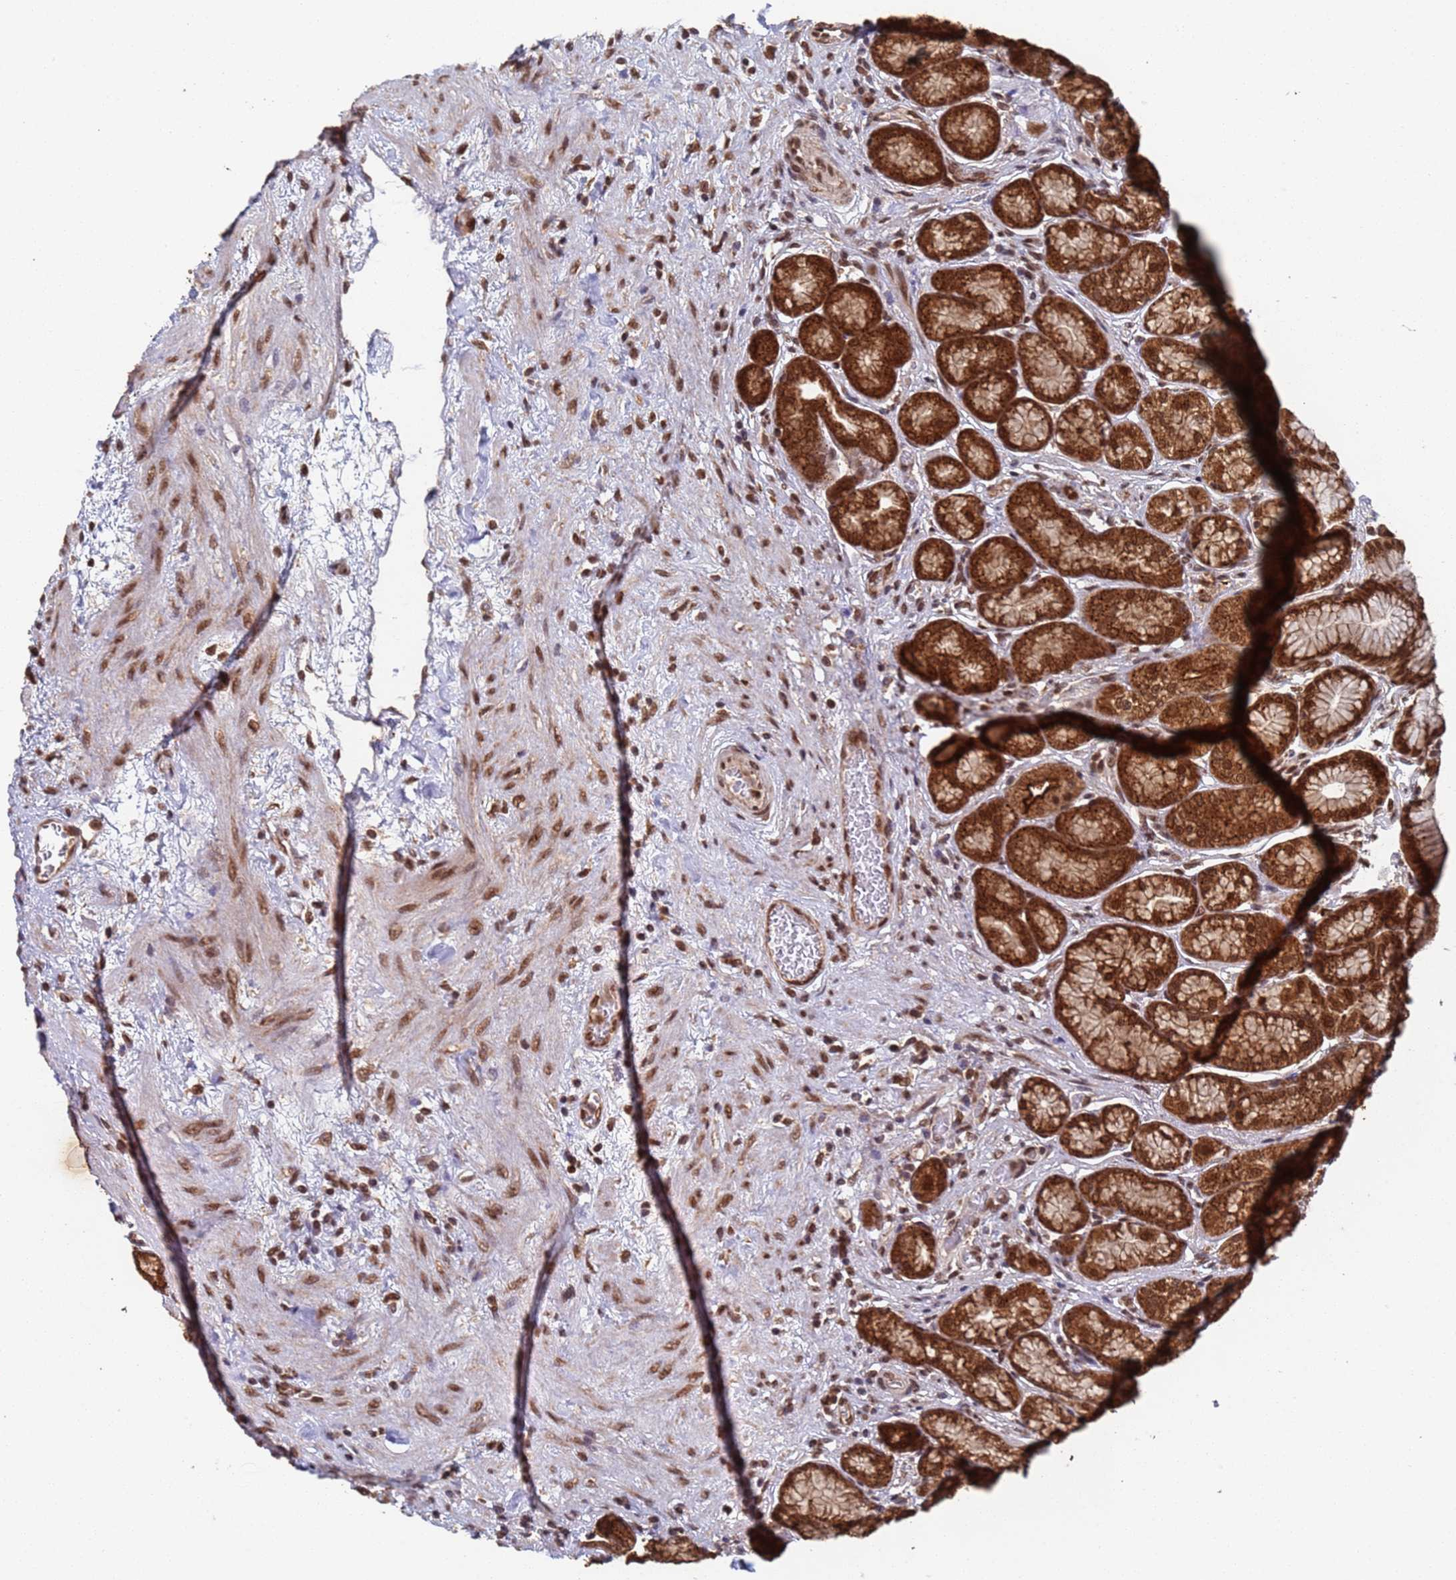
{"staining": {"intensity": "strong", "quantity": ">75%", "location": "cytoplasmic/membranous,nuclear"}, "tissue": "stomach", "cell_type": "Glandular cells", "image_type": "normal", "snomed": [{"axis": "morphology", "description": "Normal tissue, NOS"}, {"axis": "morphology", "description": "Adenocarcinoma, NOS"}, {"axis": "morphology", "description": "Adenocarcinoma, High grade"}, {"axis": "topography", "description": "Stomach, upper"}, {"axis": "topography", "description": "Stomach"}], "caption": "IHC photomicrograph of benign stomach: stomach stained using immunohistochemistry (IHC) reveals high levels of strong protein expression localized specifically in the cytoplasmic/membranous,nuclear of glandular cells, appearing as a cytoplasmic/membranous,nuclear brown color.", "gene": "FUBP3", "patient": {"sex": "female", "age": 65}}